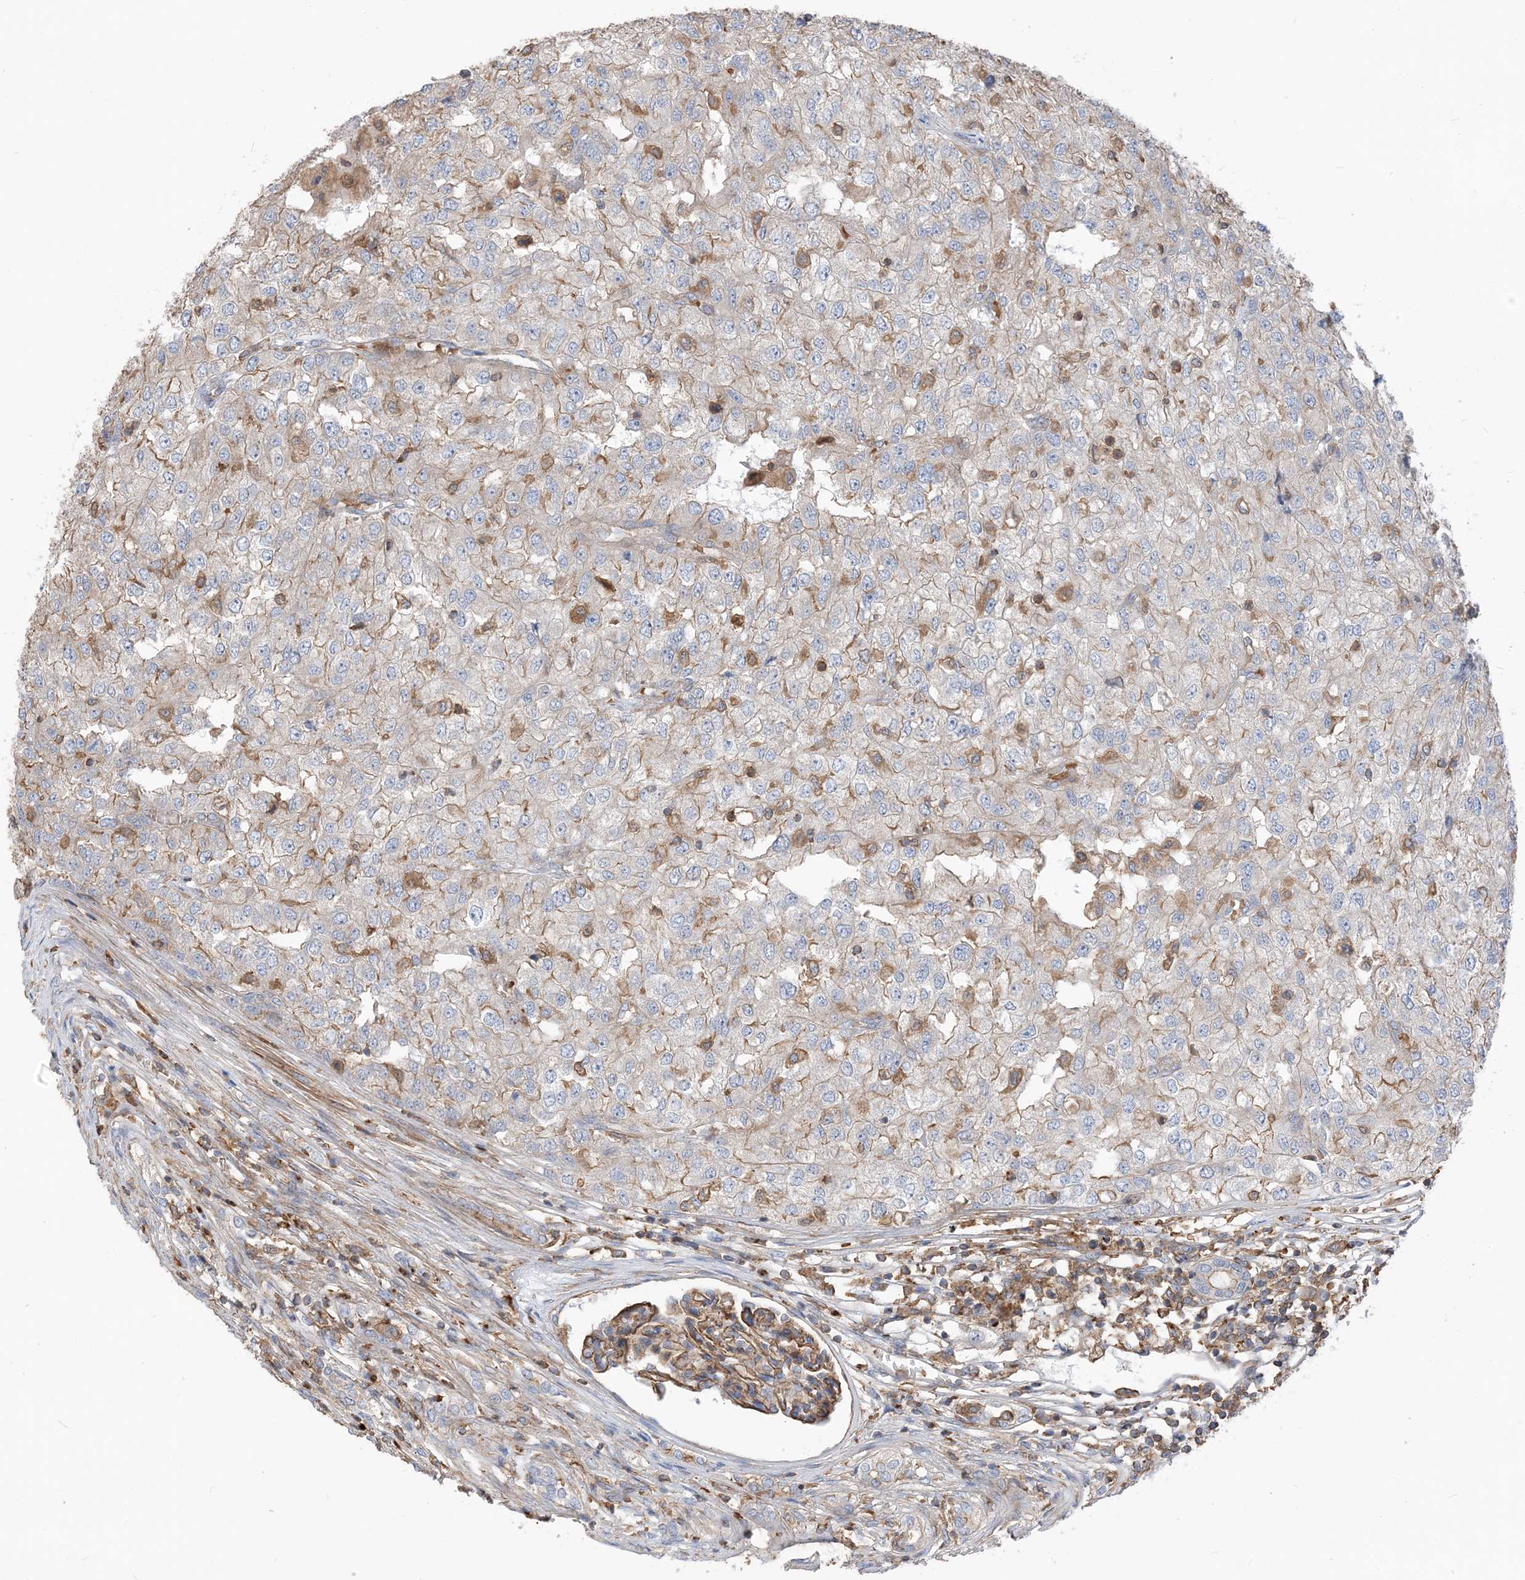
{"staining": {"intensity": "moderate", "quantity": "<25%", "location": "cytoplasmic/membranous"}, "tissue": "renal cancer", "cell_type": "Tumor cells", "image_type": "cancer", "snomed": [{"axis": "morphology", "description": "Adenocarcinoma, NOS"}, {"axis": "topography", "description": "Kidney"}], "caption": "DAB (3,3'-diaminobenzidine) immunohistochemical staining of renal adenocarcinoma exhibits moderate cytoplasmic/membranous protein expression in about <25% of tumor cells. The staining is performed using DAB brown chromogen to label protein expression. The nuclei are counter-stained blue using hematoxylin.", "gene": "PARVG", "patient": {"sex": "female", "age": 54}}